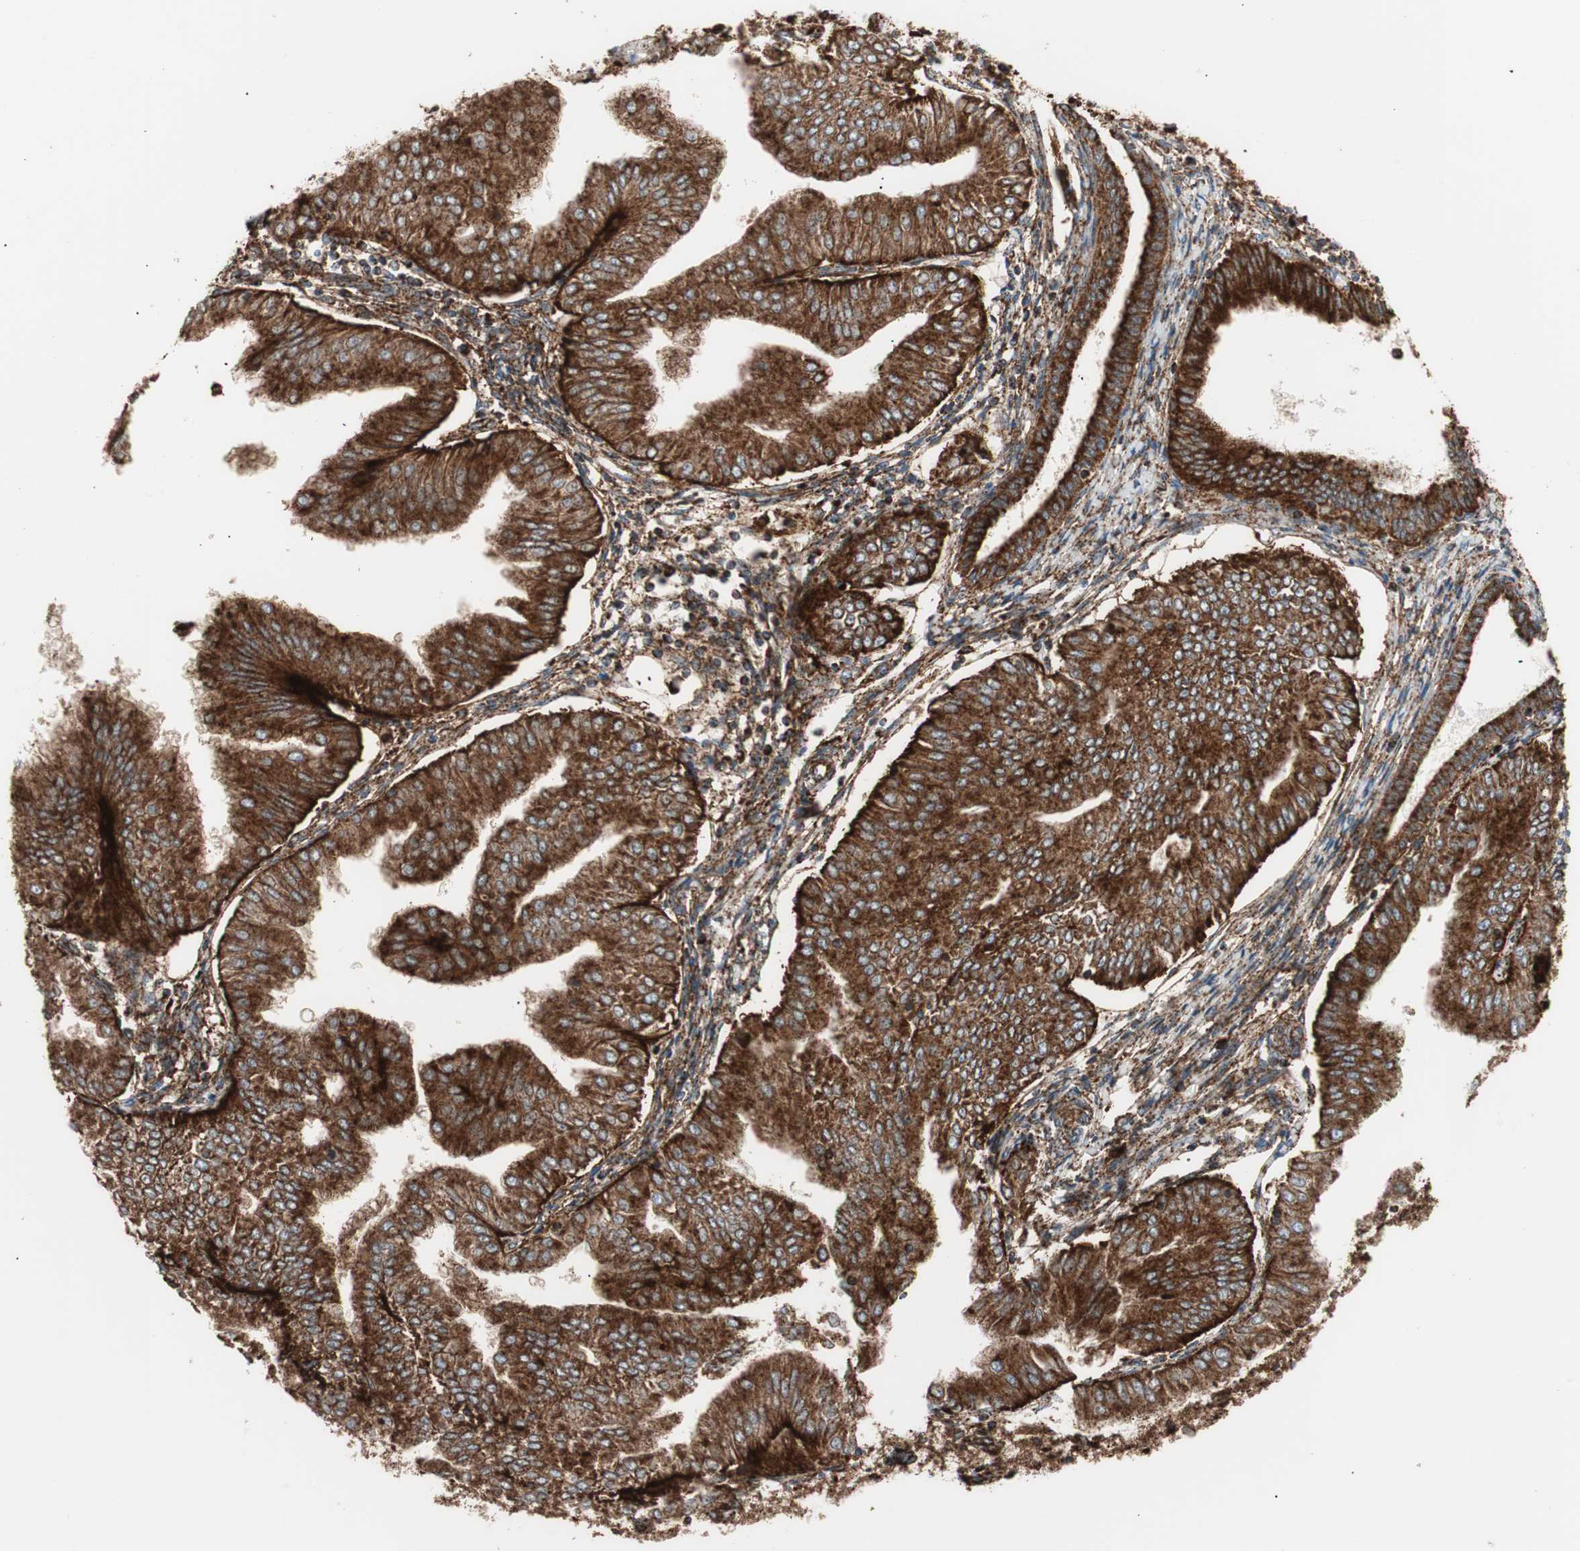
{"staining": {"intensity": "strong", "quantity": ">75%", "location": "cytoplasmic/membranous"}, "tissue": "endometrial cancer", "cell_type": "Tumor cells", "image_type": "cancer", "snomed": [{"axis": "morphology", "description": "Adenocarcinoma, NOS"}, {"axis": "topography", "description": "Endometrium"}], "caption": "The micrograph demonstrates staining of endometrial adenocarcinoma, revealing strong cytoplasmic/membranous protein positivity (brown color) within tumor cells.", "gene": "LAMP1", "patient": {"sex": "female", "age": 53}}